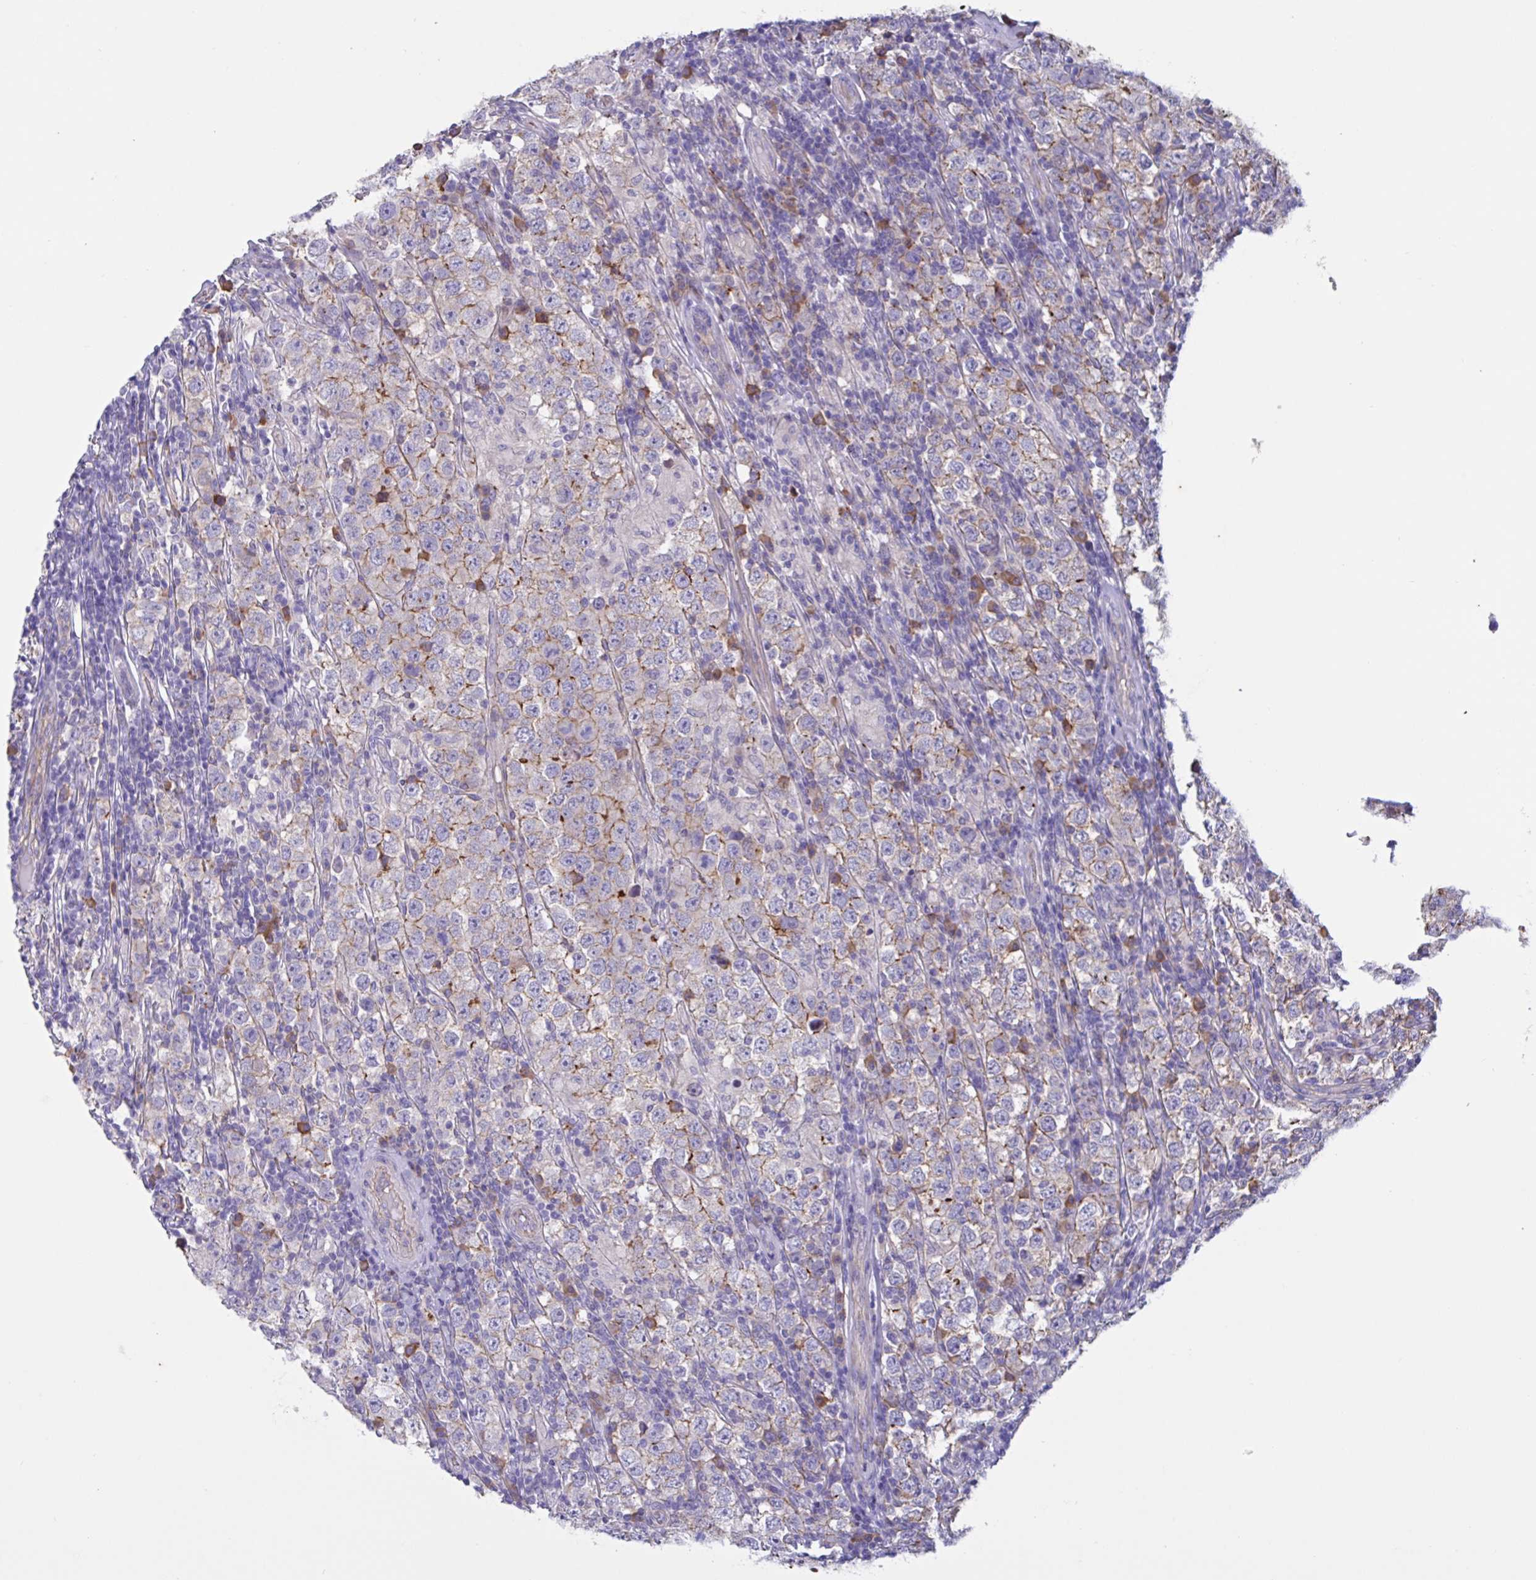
{"staining": {"intensity": "moderate", "quantity": "25%-75%", "location": "cytoplasmic/membranous"}, "tissue": "testis cancer", "cell_type": "Tumor cells", "image_type": "cancer", "snomed": [{"axis": "morphology", "description": "Normal tissue, NOS"}, {"axis": "morphology", "description": "Urothelial carcinoma, High grade"}, {"axis": "morphology", "description": "Seminoma, NOS"}, {"axis": "morphology", "description": "Carcinoma, Embryonal, NOS"}, {"axis": "topography", "description": "Urinary bladder"}, {"axis": "topography", "description": "Testis"}], "caption": "The histopathology image displays immunohistochemical staining of testis cancer (seminoma). There is moderate cytoplasmic/membranous expression is present in about 25%-75% of tumor cells.", "gene": "SLC66A1", "patient": {"sex": "male", "age": 41}}